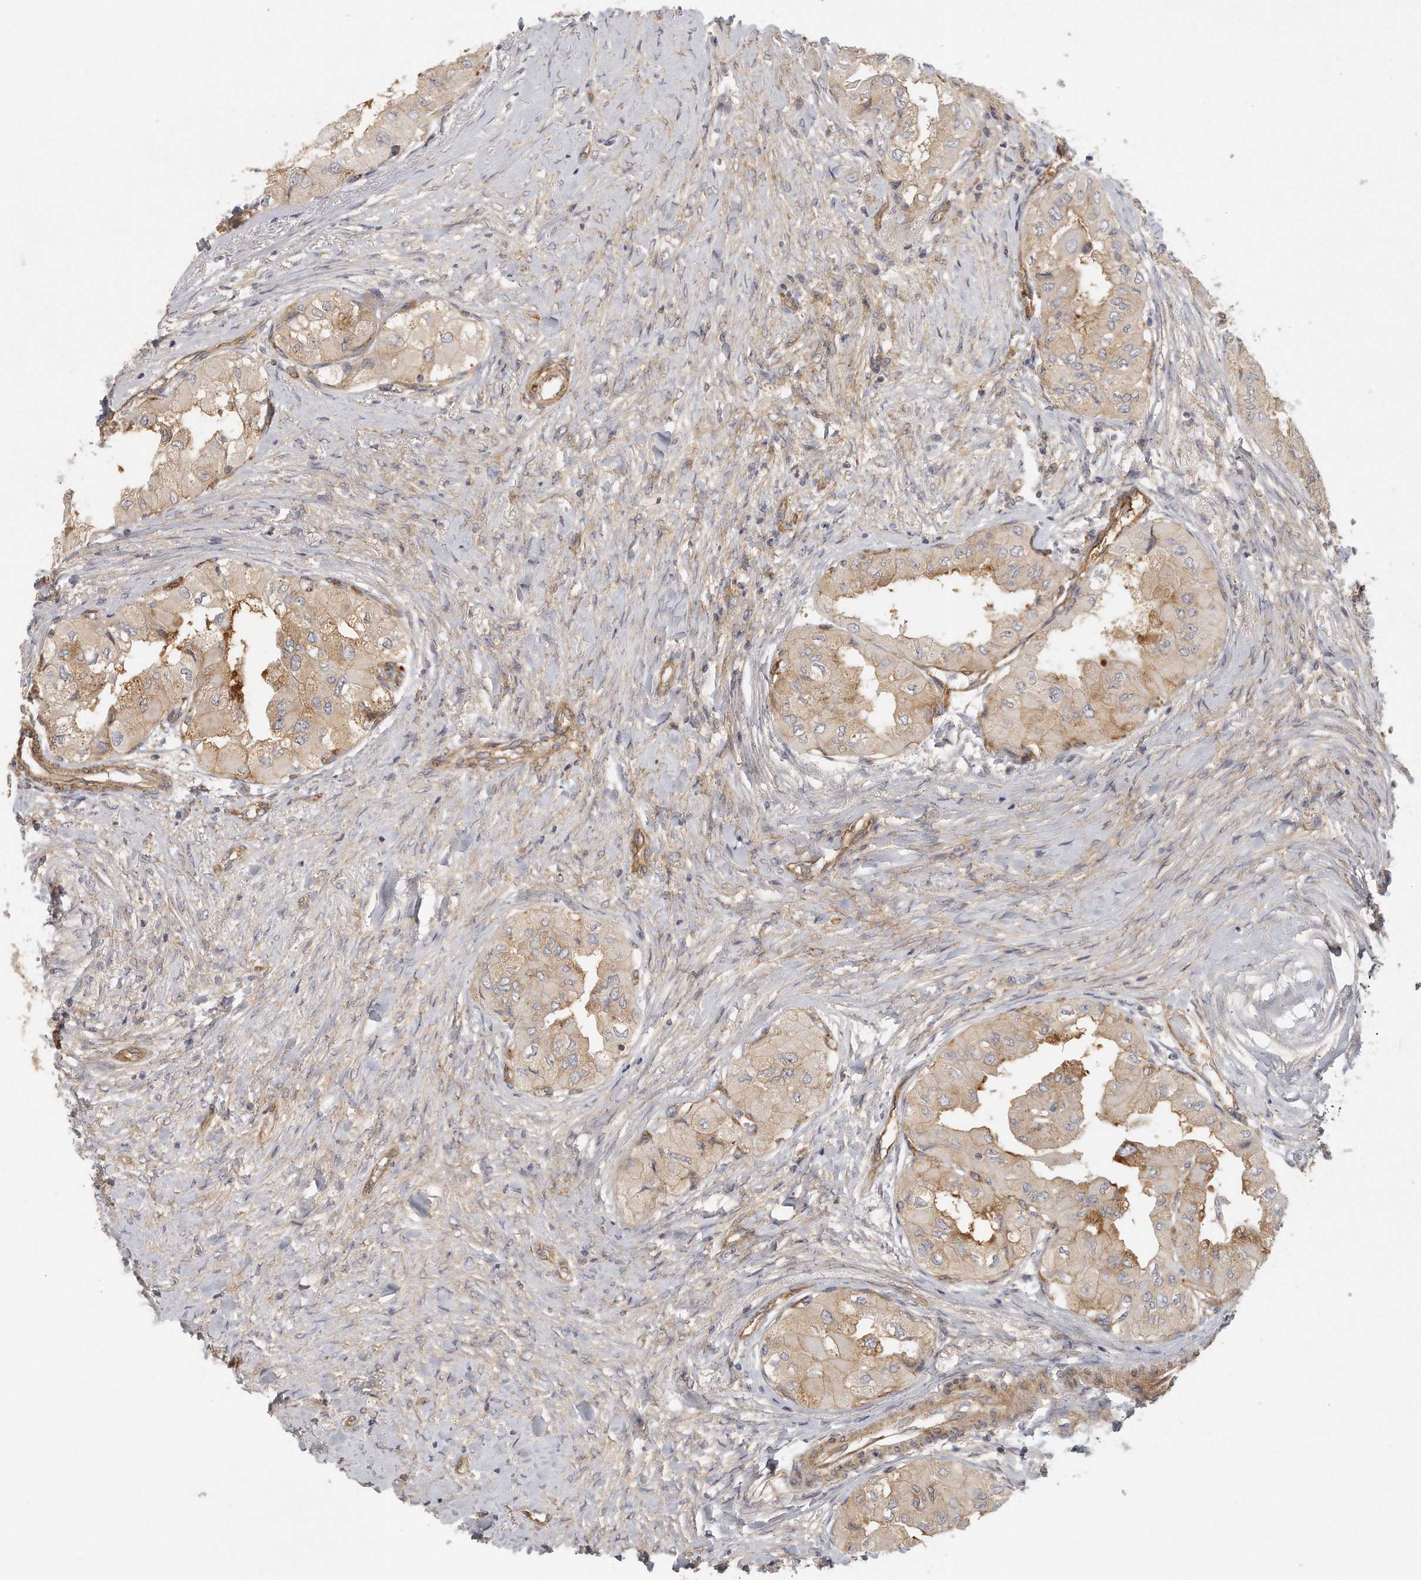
{"staining": {"intensity": "weak", "quantity": "25%-75%", "location": "cytoplasmic/membranous"}, "tissue": "thyroid cancer", "cell_type": "Tumor cells", "image_type": "cancer", "snomed": [{"axis": "morphology", "description": "Papillary adenocarcinoma, NOS"}, {"axis": "topography", "description": "Thyroid gland"}], "caption": "Human thyroid cancer (papillary adenocarcinoma) stained with a brown dye demonstrates weak cytoplasmic/membranous positive staining in about 25%-75% of tumor cells.", "gene": "MTERF4", "patient": {"sex": "female", "age": 59}}